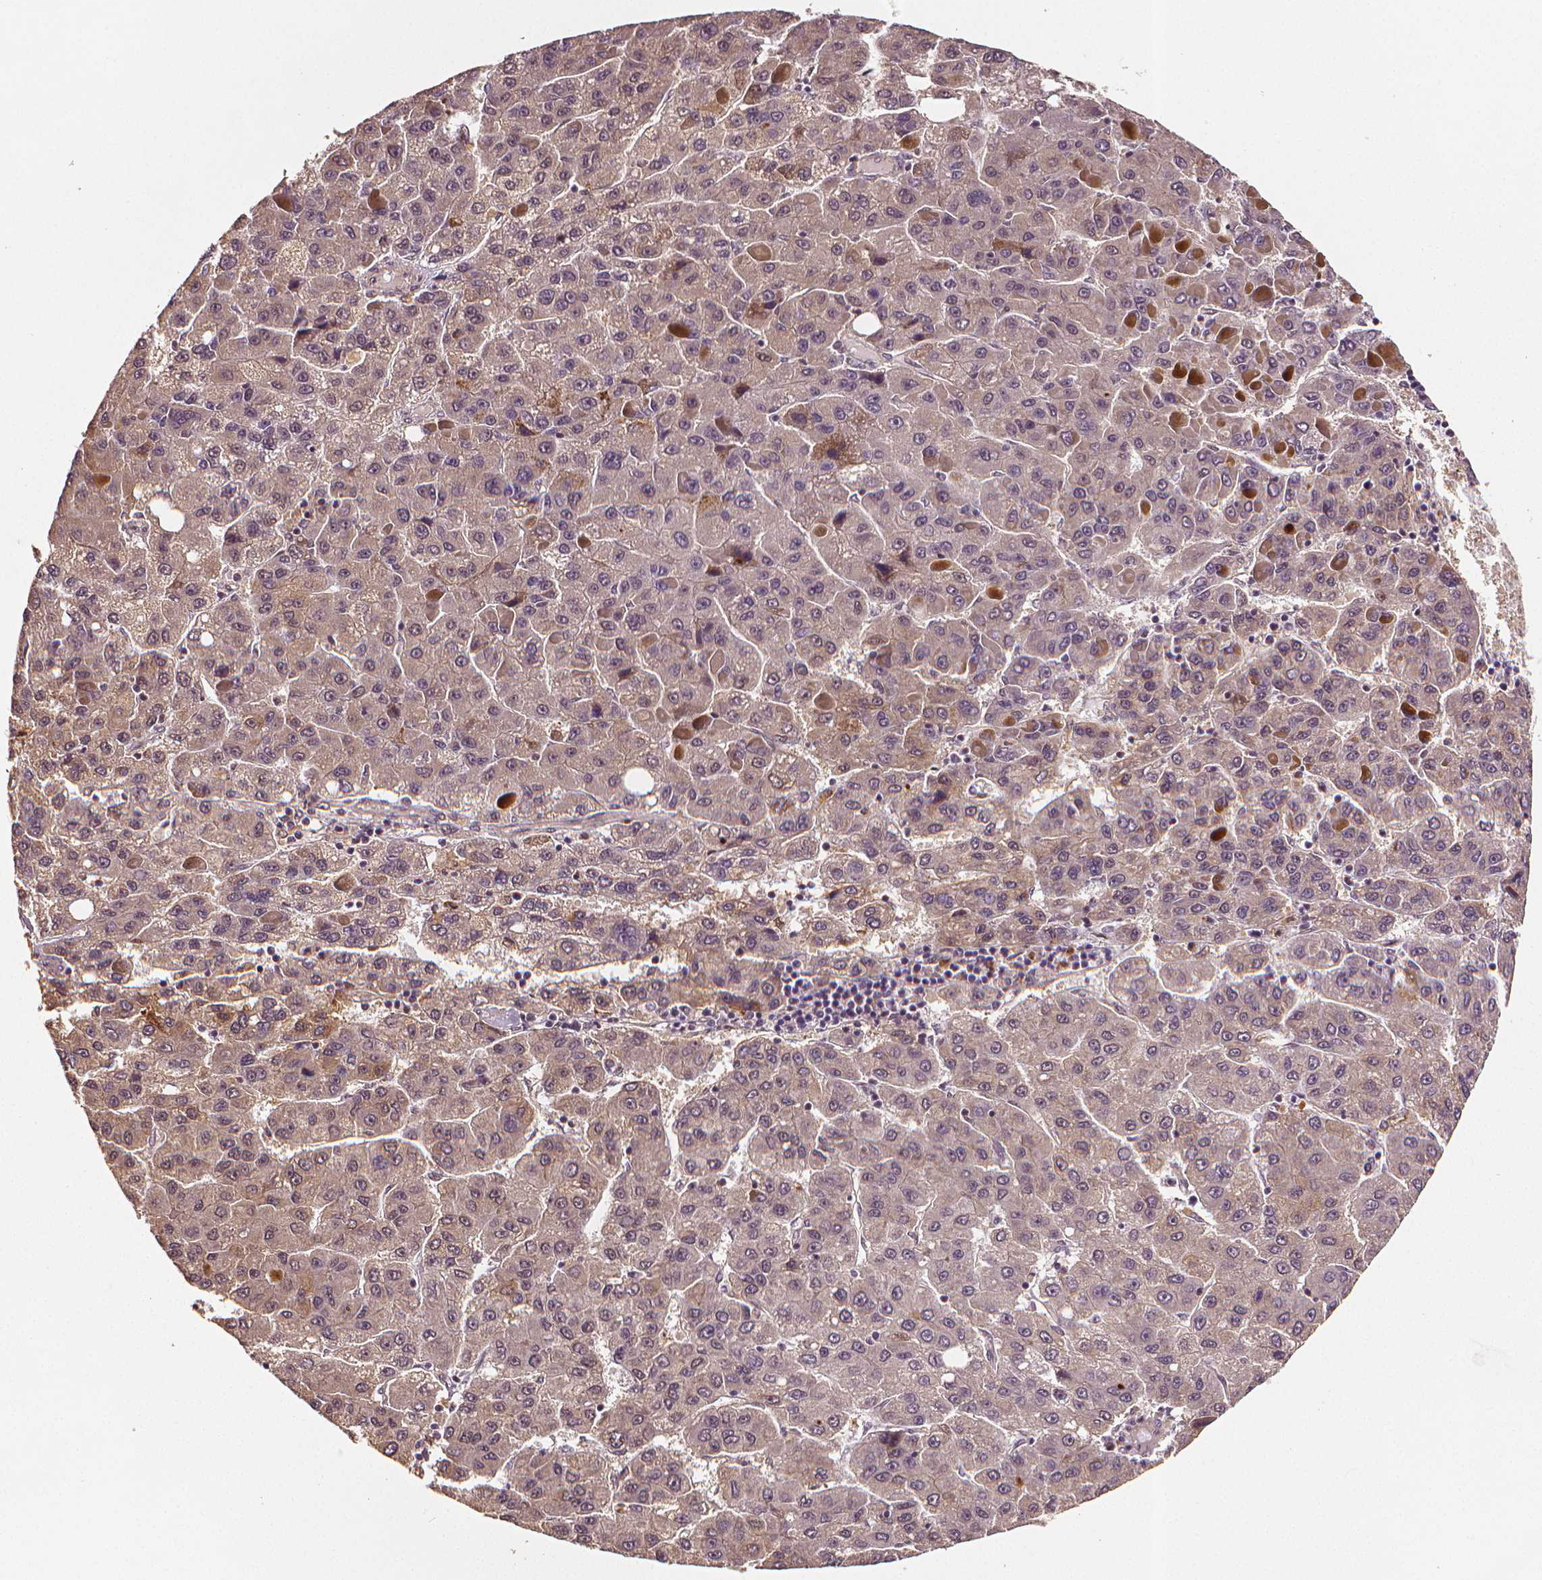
{"staining": {"intensity": "negative", "quantity": "none", "location": "none"}, "tissue": "liver cancer", "cell_type": "Tumor cells", "image_type": "cancer", "snomed": [{"axis": "morphology", "description": "Carcinoma, Hepatocellular, NOS"}, {"axis": "topography", "description": "Liver"}], "caption": "A high-resolution image shows immunohistochemistry (IHC) staining of liver cancer, which reveals no significant positivity in tumor cells.", "gene": "STAT3", "patient": {"sex": "female", "age": 82}}